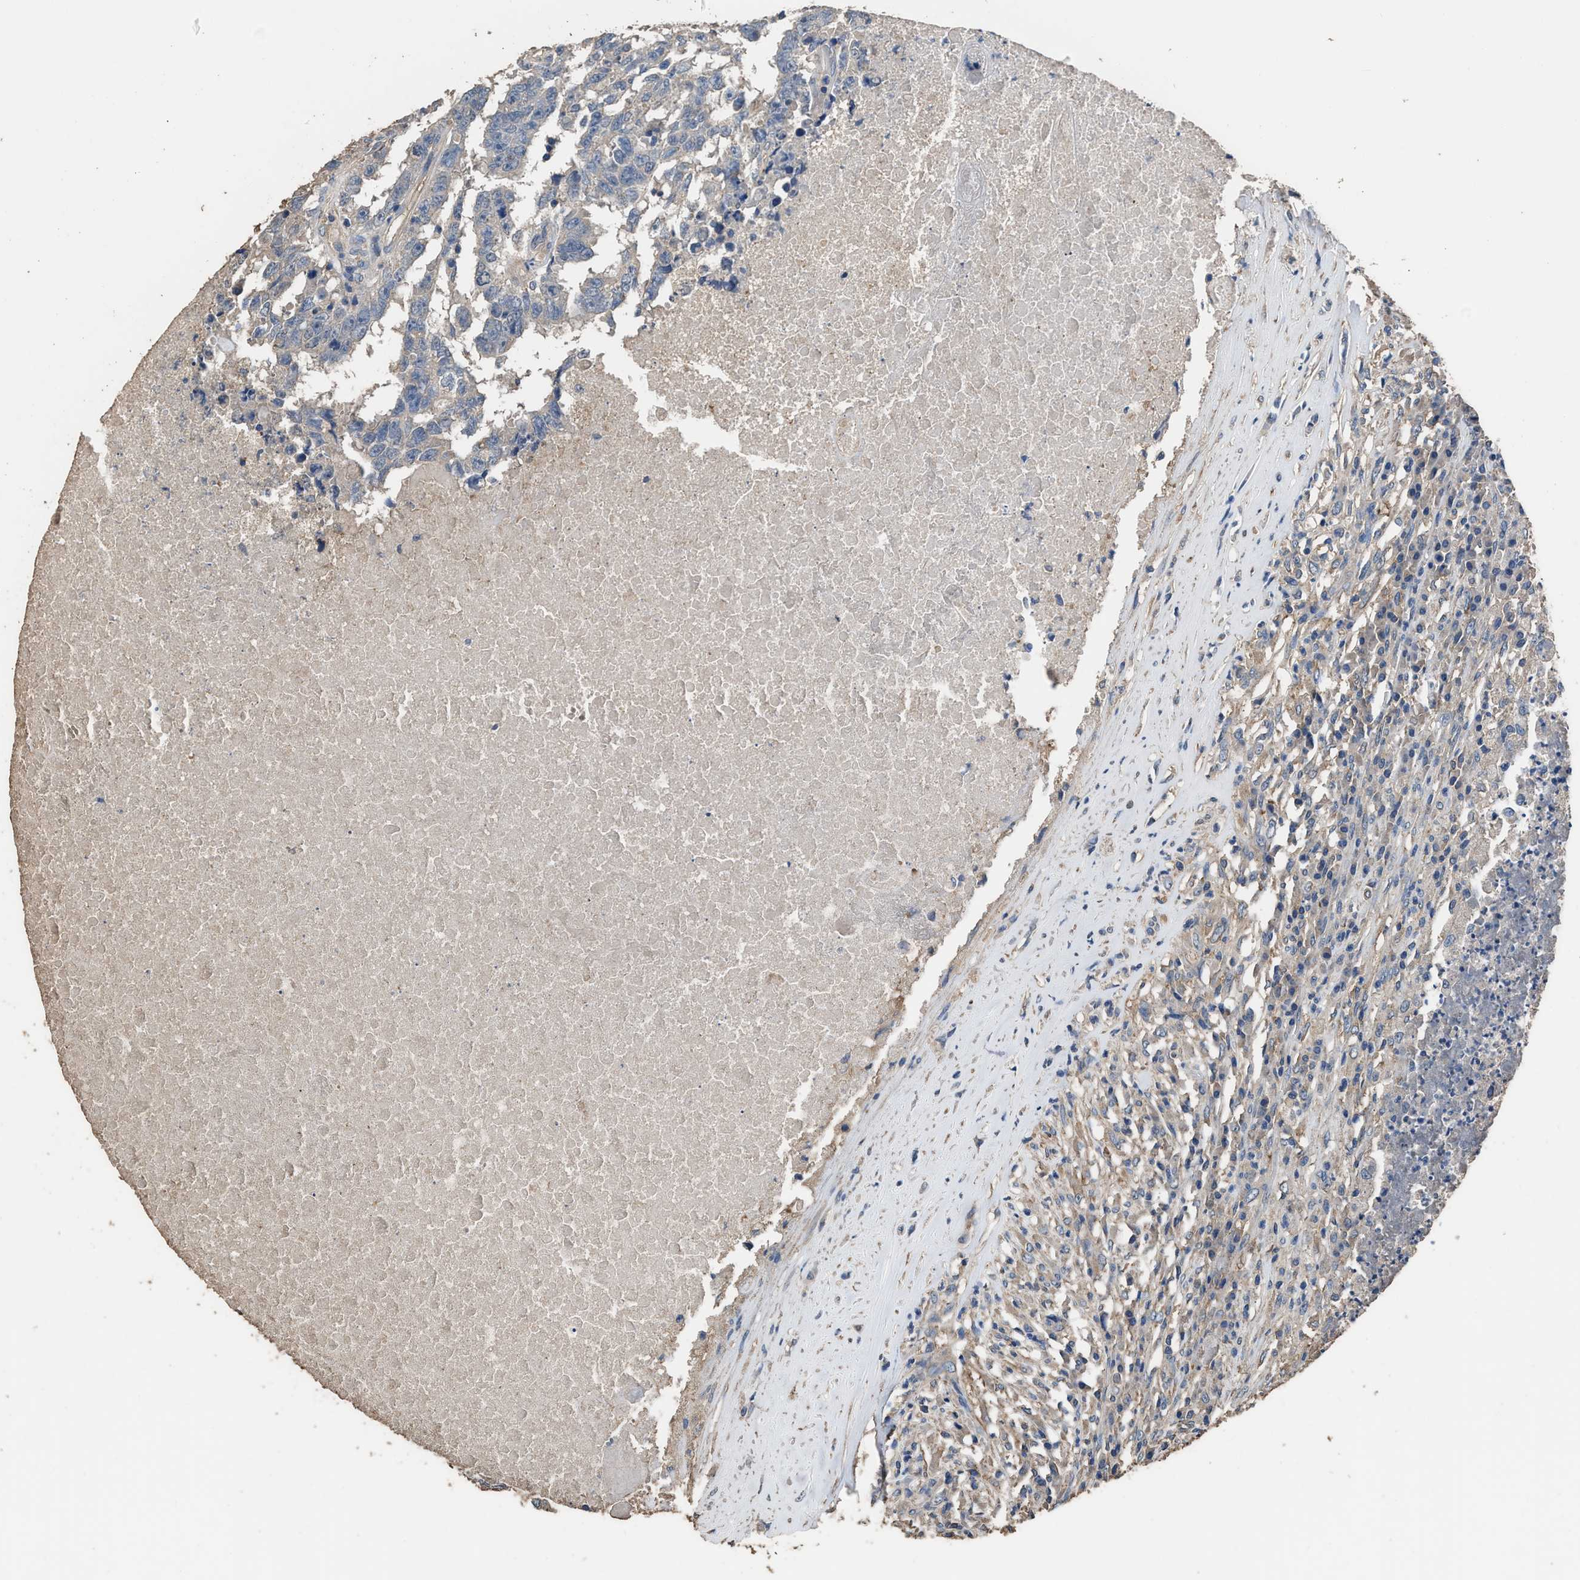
{"staining": {"intensity": "weak", "quantity": "<25%", "location": "cytoplasmic/membranous"}, "tissue": "testis cancer", "cell_type": "Tumor cells", "image_type": "cancer", "snomed": [{"axis": "morphology", "description": "Necrosis, NOS"}, {"axis": "morphology", "description": "Carcinoma, Embryonal, NOS"}, {"axis": "topography", "description": "Testis"}], "caption": "There is no significant expression in tumor cells of testis embryonal carcinoma.", "gene": "ITSN1", "patient": {"sex": "male", "age": 19}}